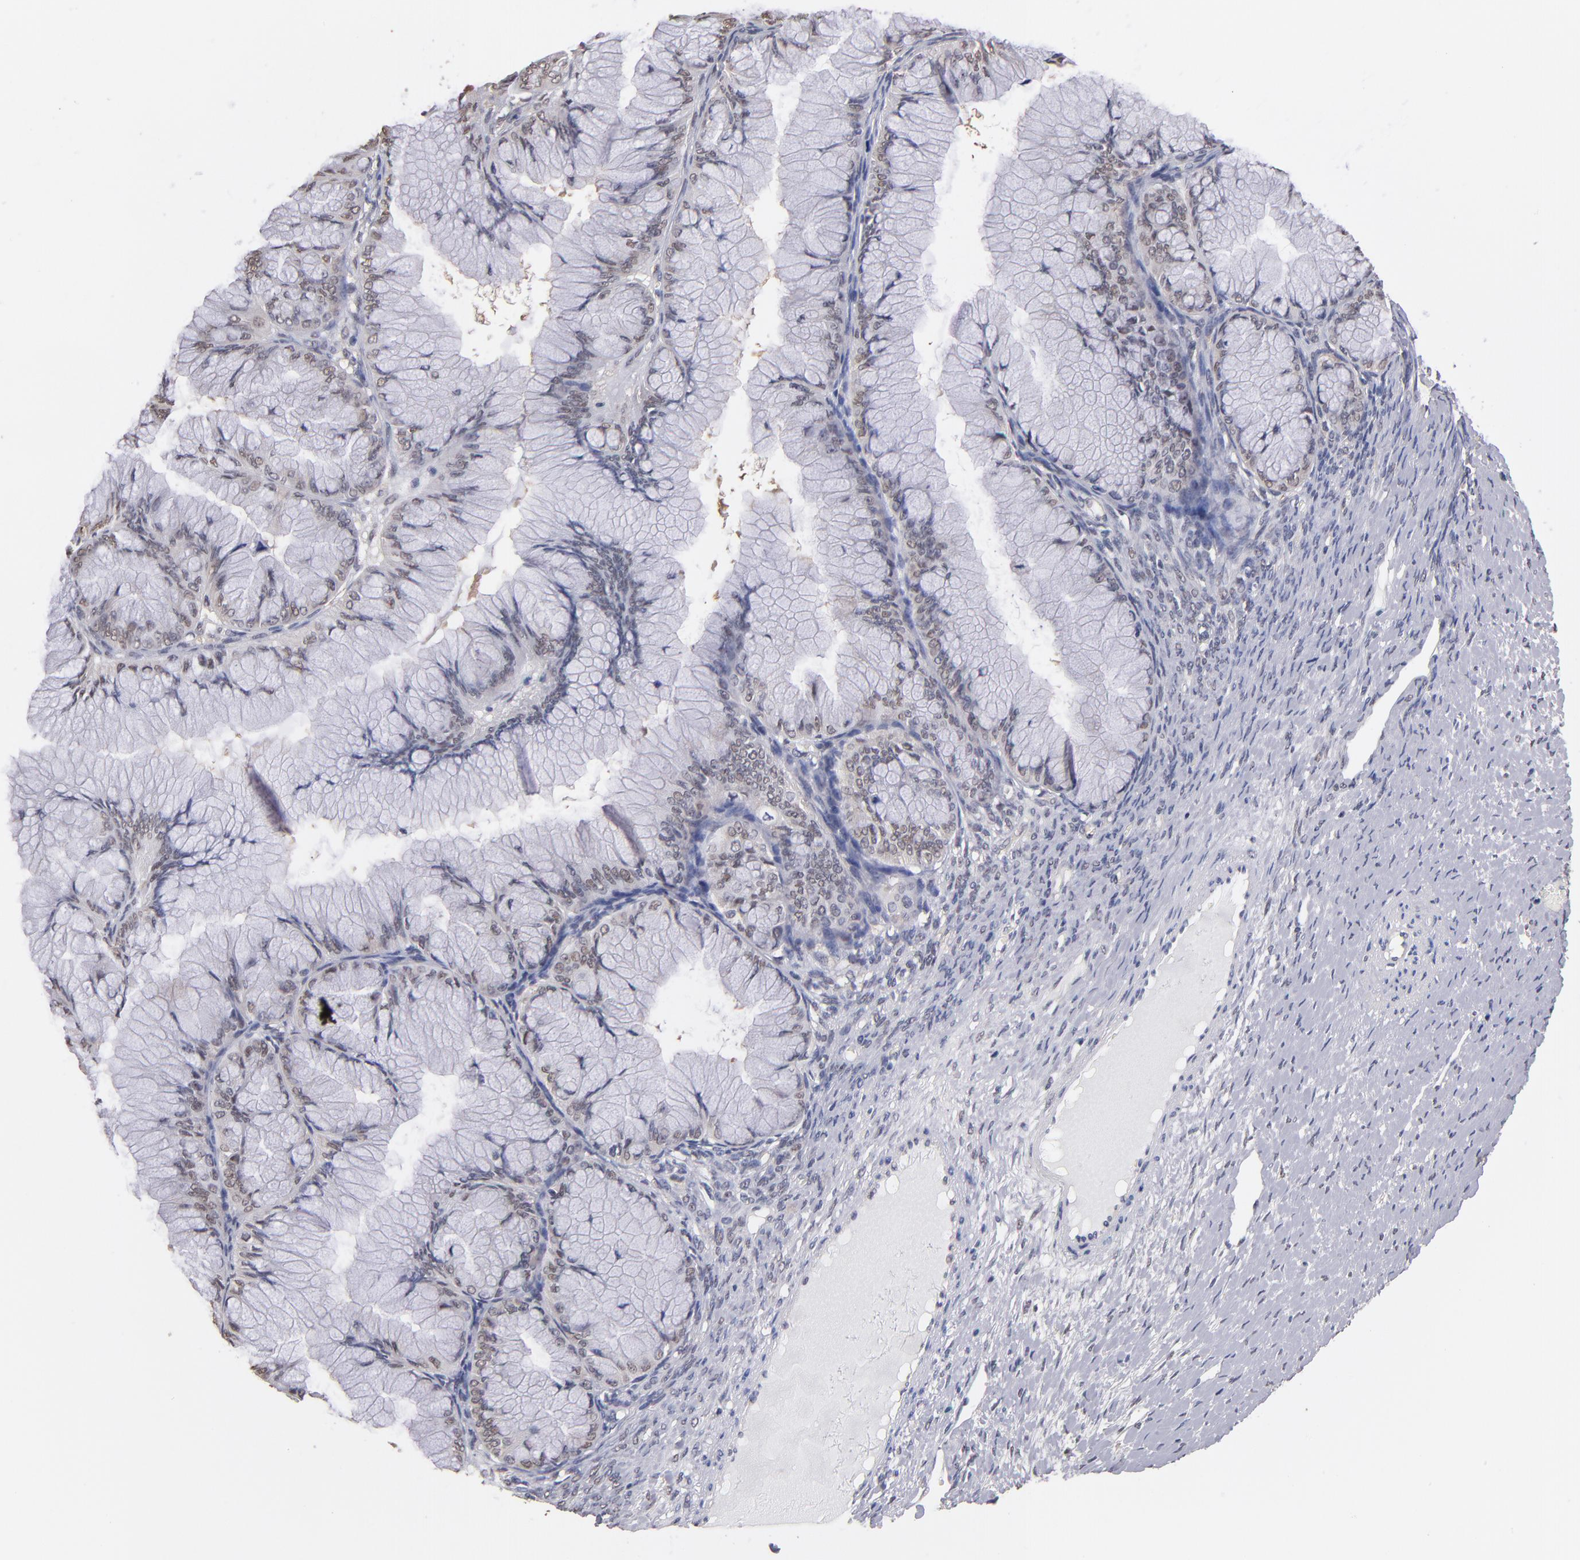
{"staining": {"intensity": "weak", "quantity": ">75%", "location": "nuclear"}, "tissue": "ovarian cancer", "cell_type": "Tumor cells", "image_type": "cancer", "snomed": [{"axis": "morphology", "description": "Cystadenocarcinoma, mucinous, NOS"}, {"axis": "topography", "description": "Ovary"}], "caption": "A brown stain highlights weak nuclear positivity of a protein in ovarian mucinous cystadenocarcinoma tumor cells. Nuclei are stained in blue.", "gene": "PSMD10", "patient": {"sex": "female", "age": 63}}